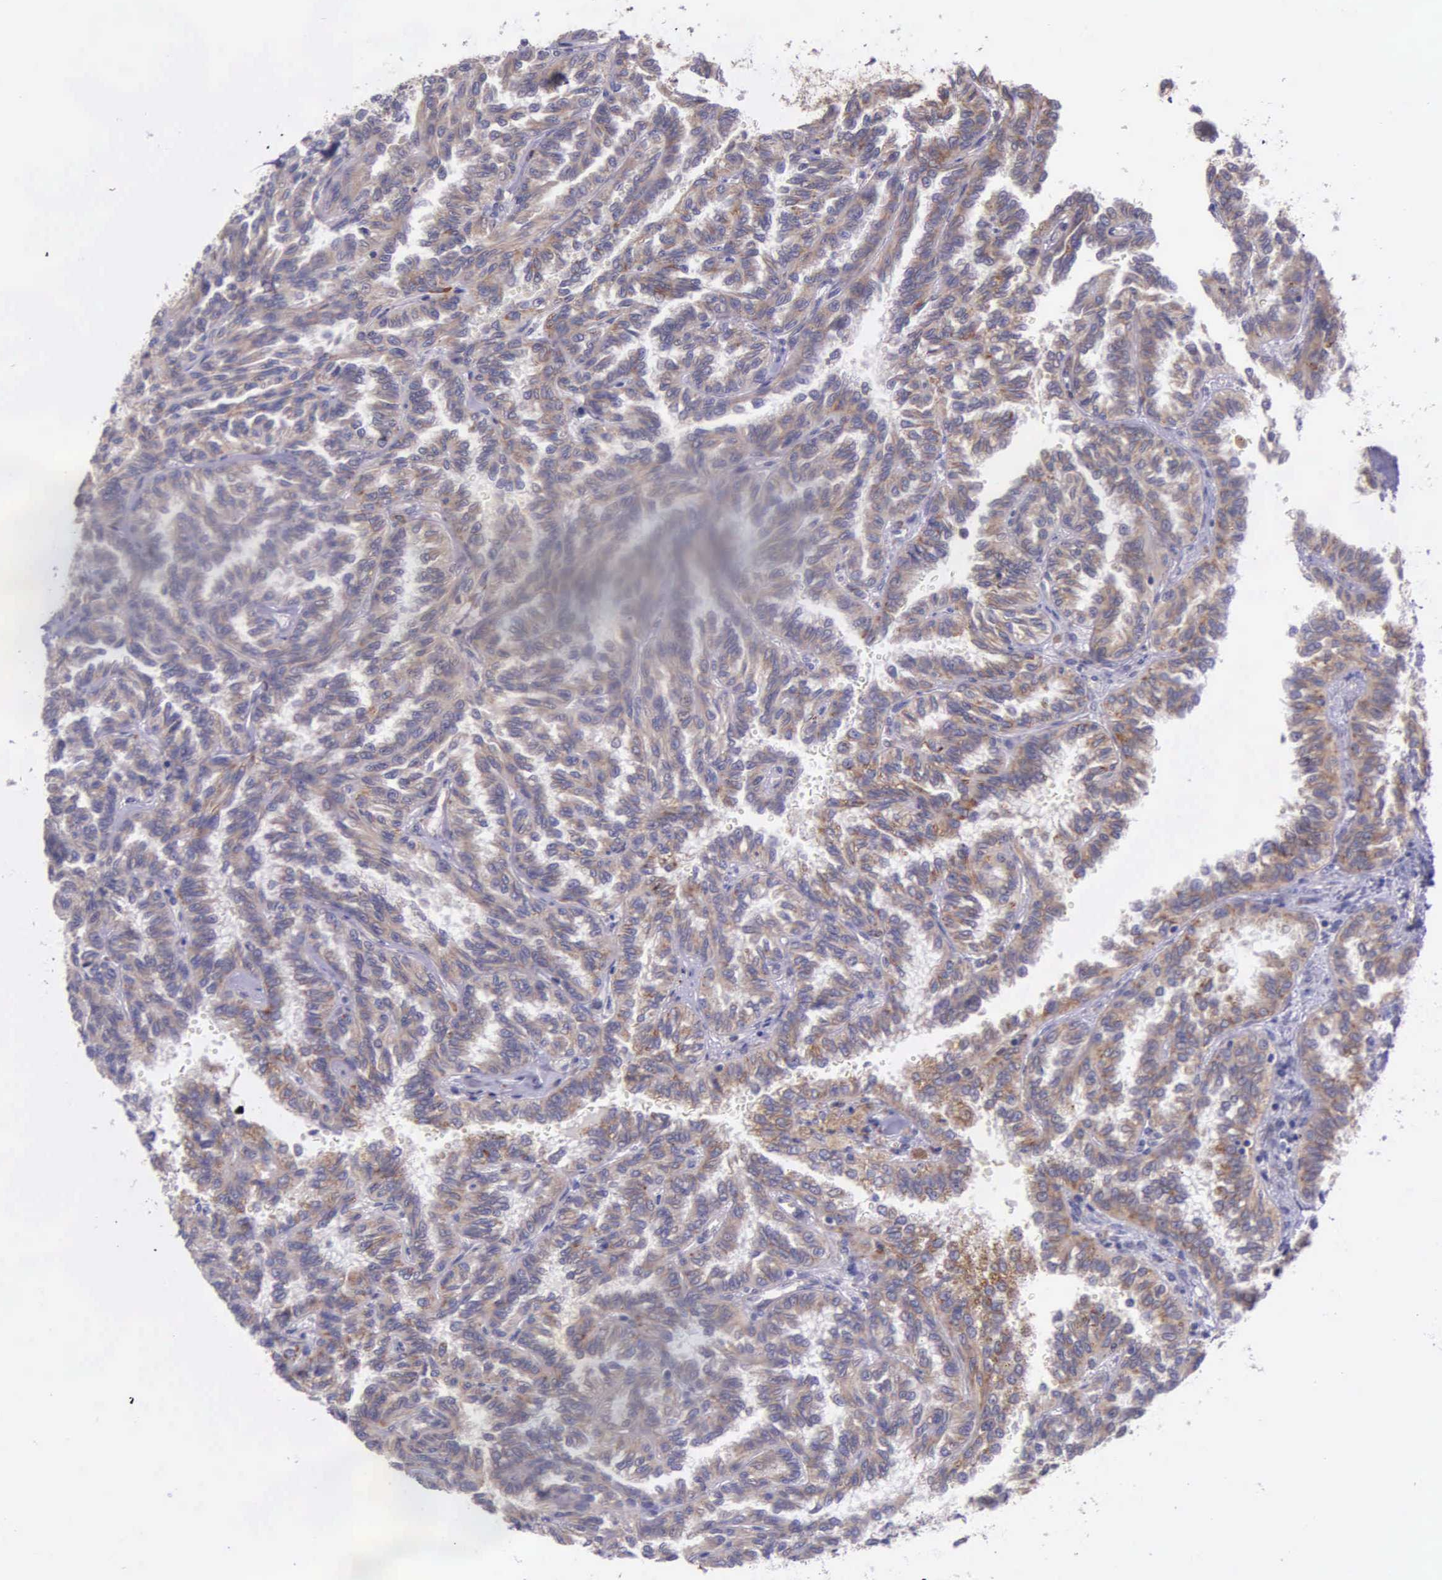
{"staining": {"intensity": "weak", "quantity": ">75%", "location": "cytoplasmic/membranous"}, "tissue": "renal cancer", "cell_type": "Tumor cells", "image_type": "cancer", "snomed": [{"axis": "morphology", "description": "Inflammation, NOS"}, {"axis": "morphology", "description": "Adenocarcinoma, NOS"}, {"axis": "topography", "description": "Kidney"}], "caption": "The immunohistochemical stain labels weak cytoplasmic/membranous staining in tumor cells of renal cancer tissue.", "gene": "NSDHL", "patient": {"sex": "male", "age": 68}}